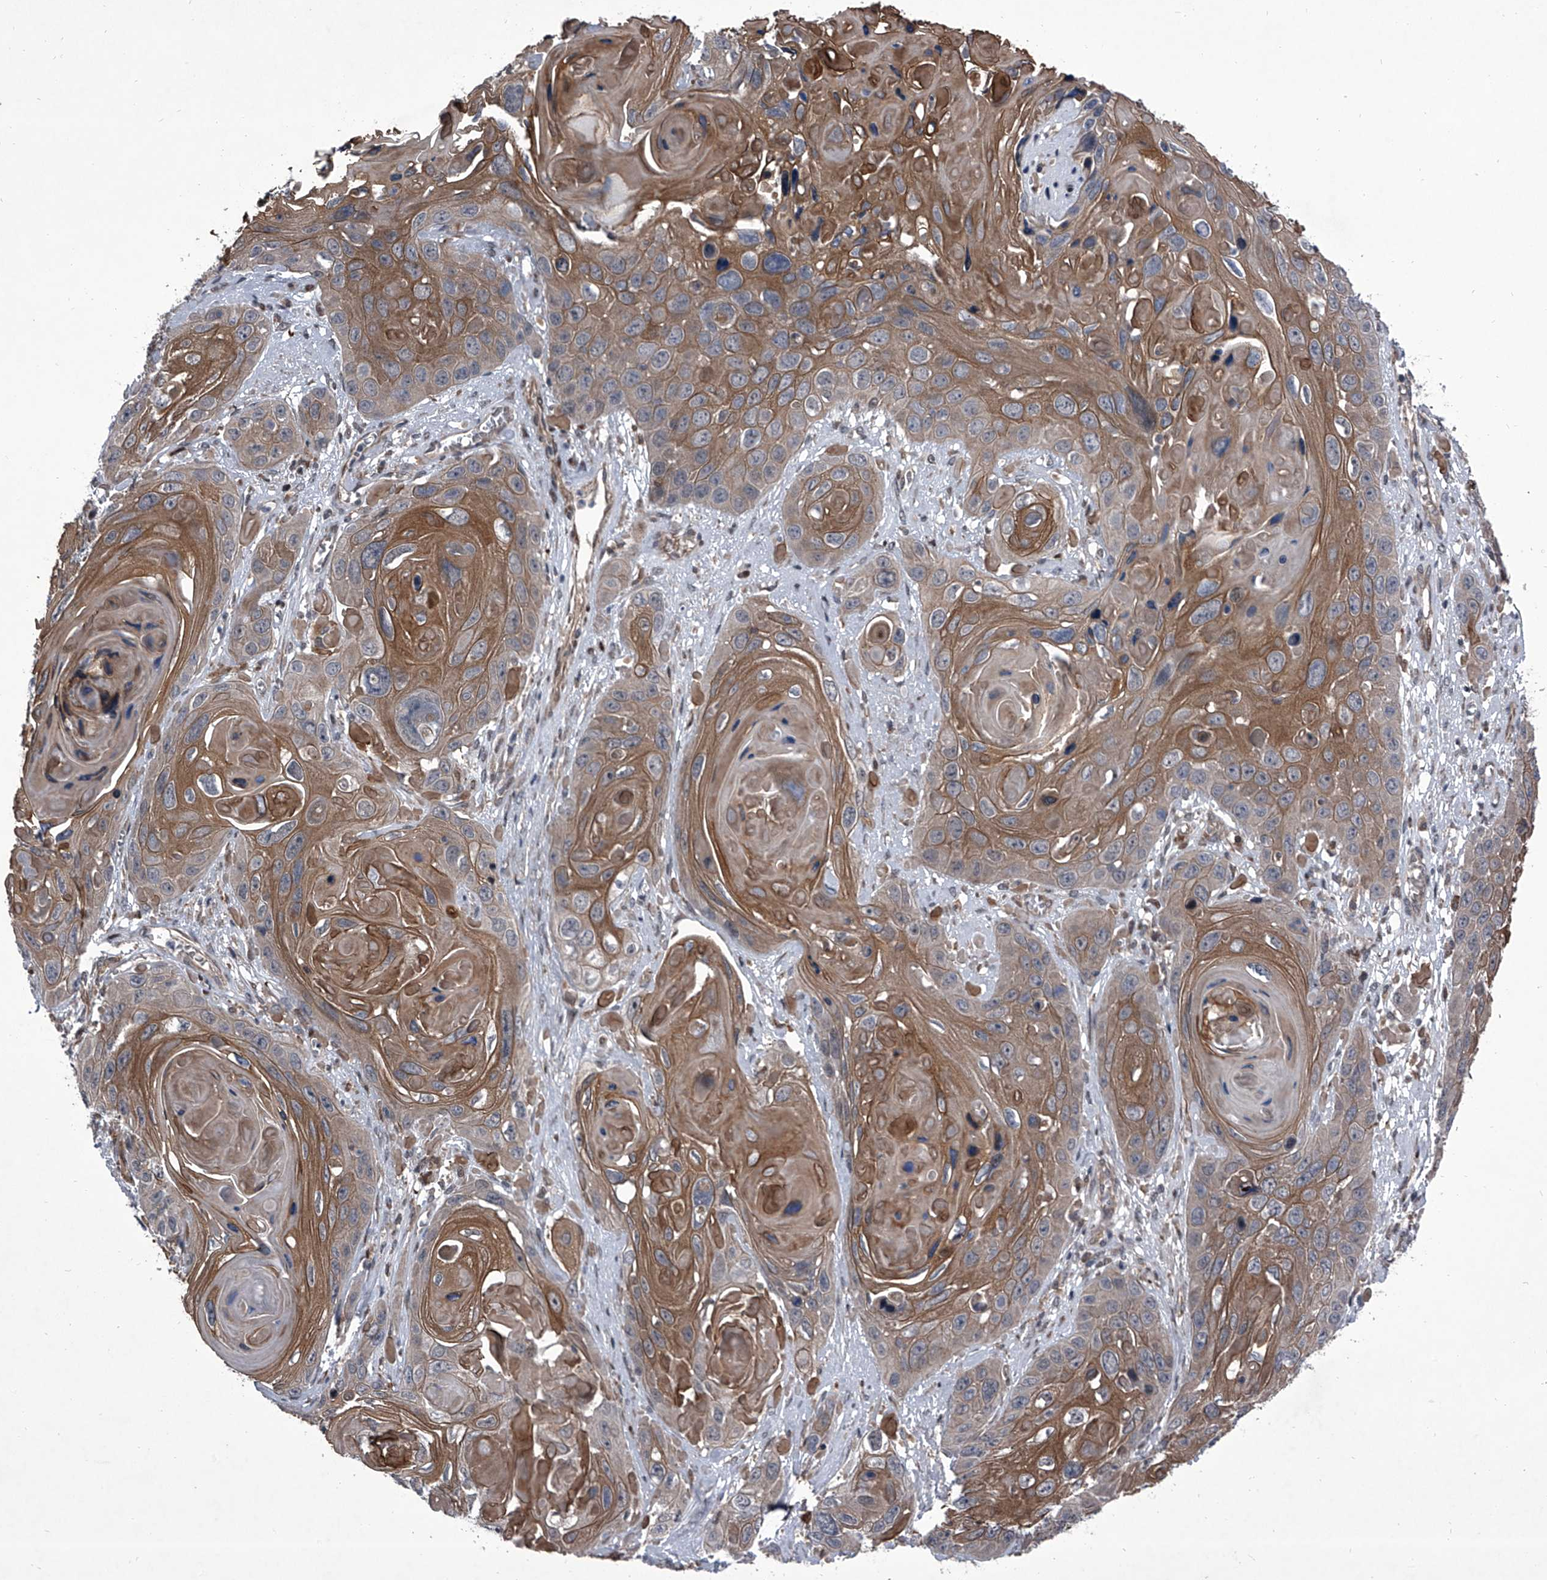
{"staining": {"intensity": "moderate", "quantity": ">75%", "location": "cytoplasmic/membranous"}, "tissue": "skin cancer", "cell_type": "Tumor cells", "image_type": "cancer", "snomed": [{"axis": "morphology", "description": "Squamous cell carcinoma, NOS"}, {"axis": "topography", "description": "Skin"}], "caption": "The photomicrograph shows immunohistochemical staining of skin cancer (squamous cell carcinoma). There is moderate cytoplasmic/membranous staining is seen in approximately >75% of tumor cells. Nuclei are stained in blue.", "gene": "ELK4", "patient": {"sex": "male", "age": 55}}